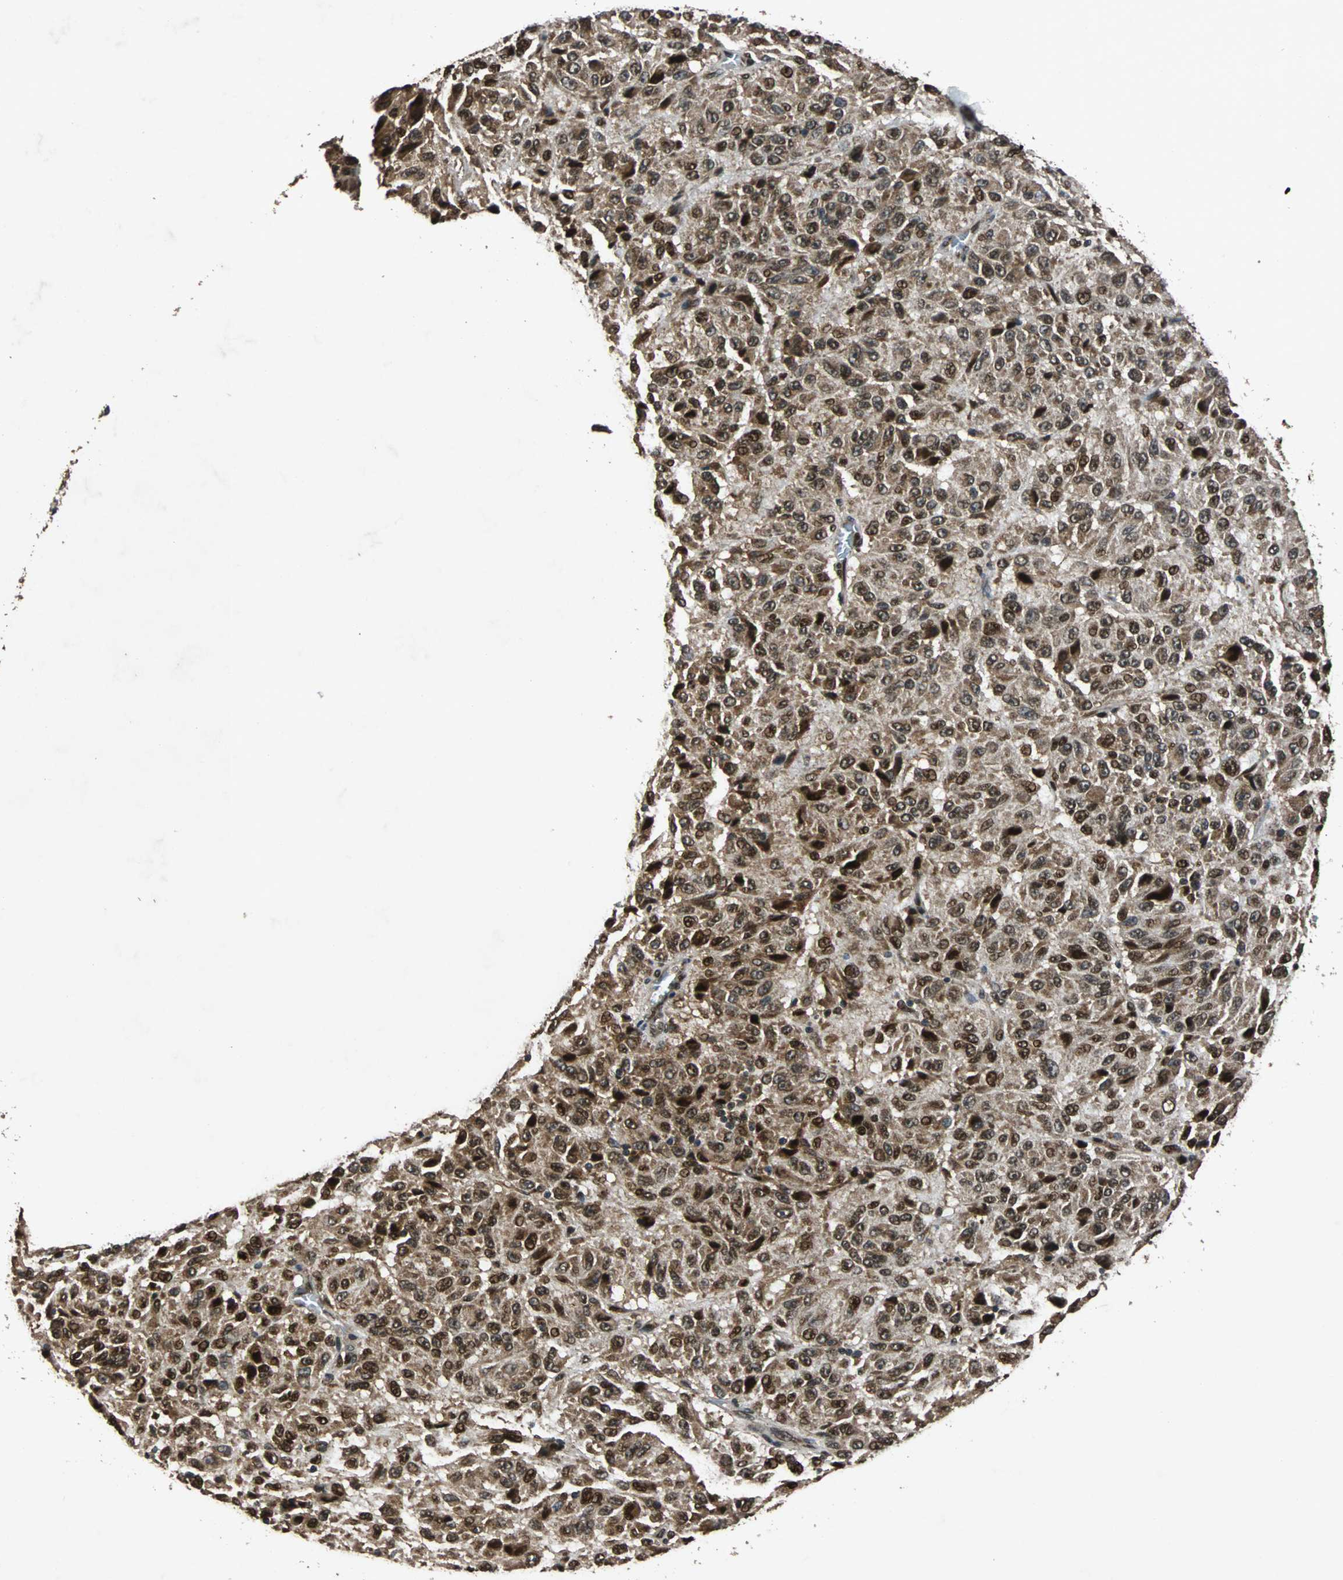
{"staining": {"intensity": "strong", "quantity": ">75%", "location": "cytoplasmic/membranous,nuclear"}, "tissue": "melanoma", "cell_type": "Tumor cells", "image_type": "cancer", "snomed": [{"axis": "morphology", "description": "Malignant melanoma, Metastatic site"}, {"axis": "topography", "description": "Lung"}], "caption": "The immunohistochemical stain shows strong cytoplasmic/membranous and nuclear expression in tumor cells of malignant melanoma (metastatic site) tissue.", "gene": "USP31", "patient": {"sex": "male", "age": 64}}